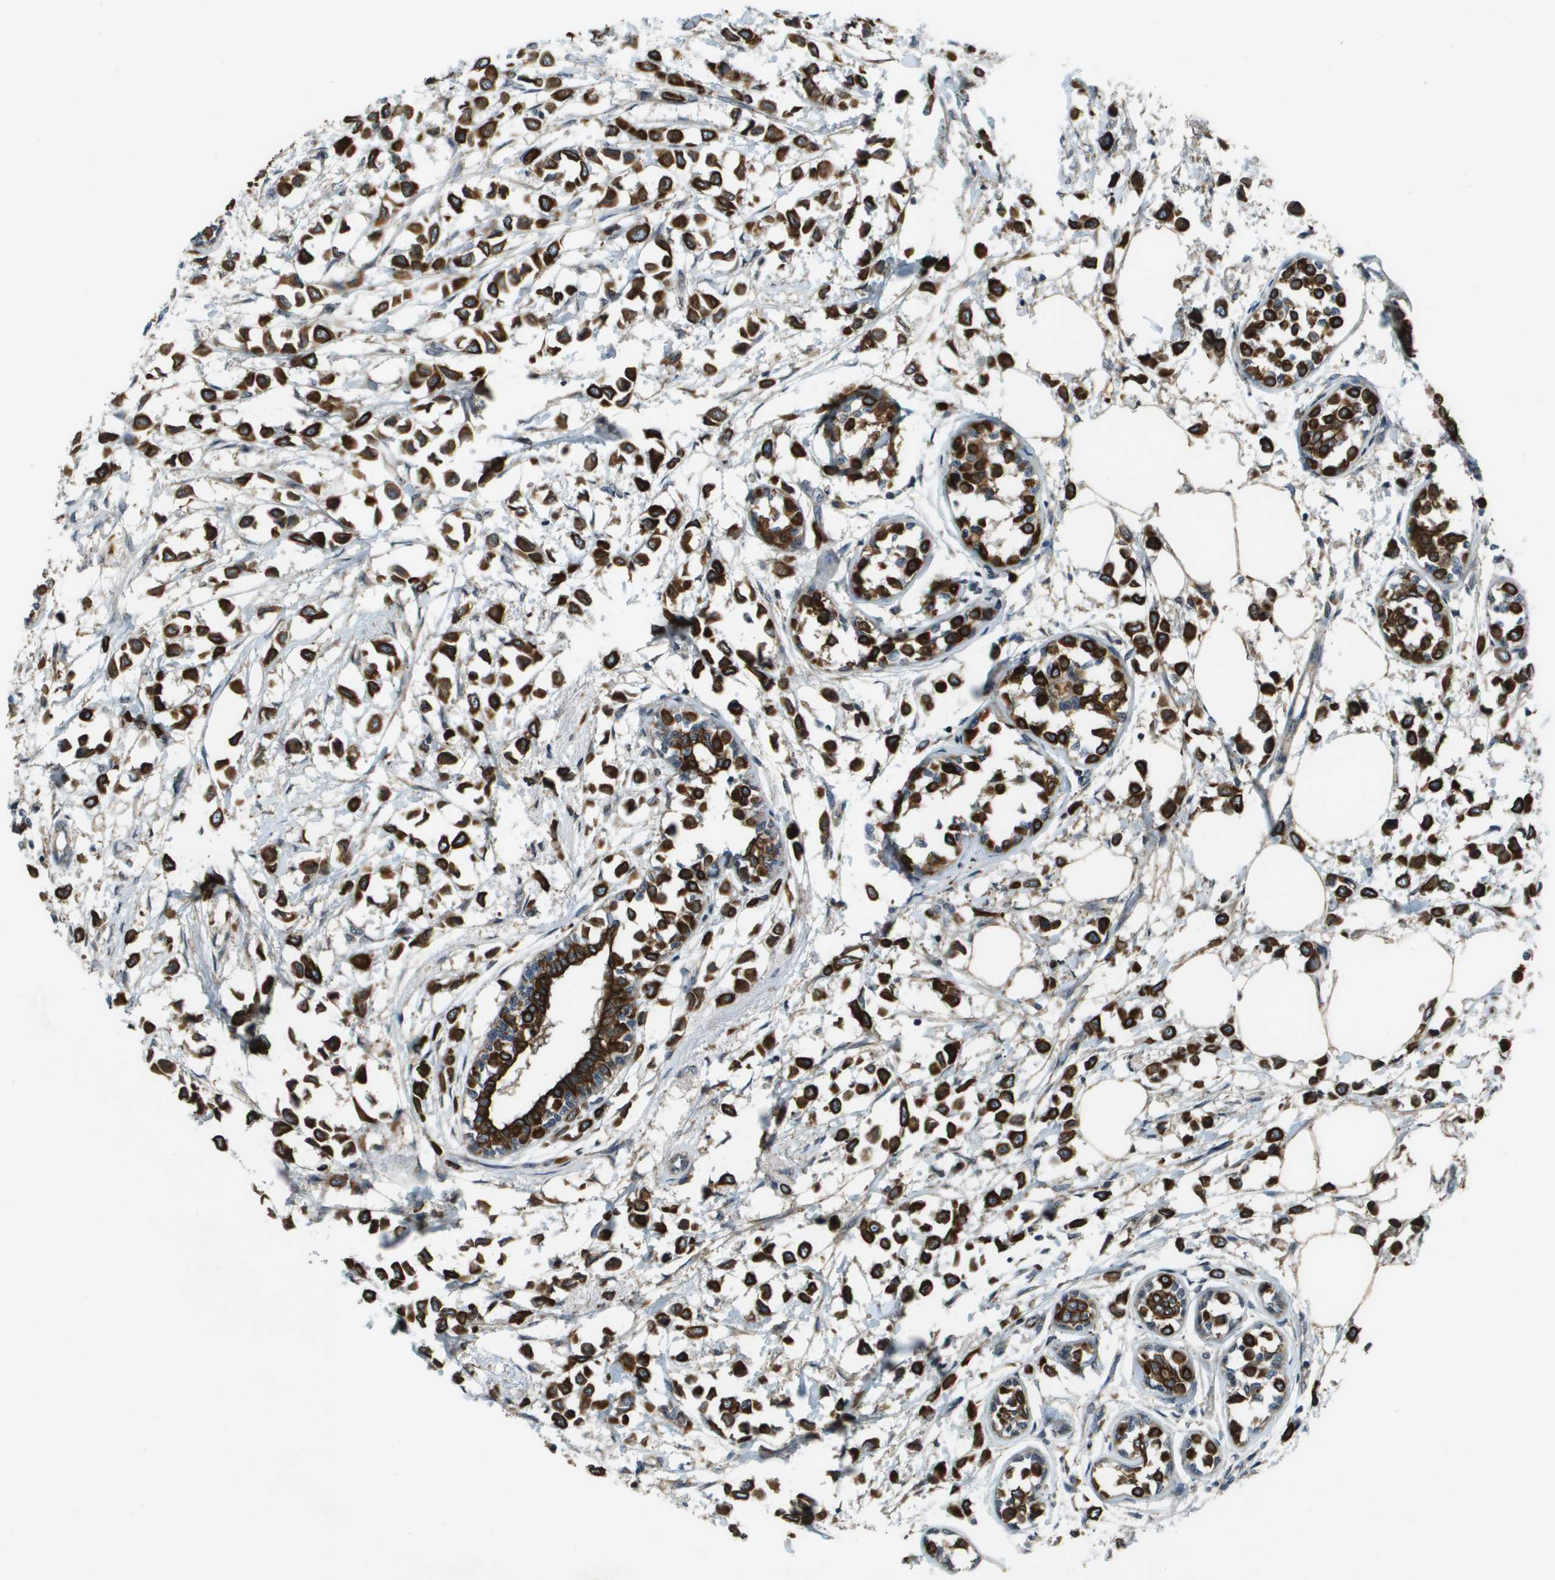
{"staining": {"intensity": "strong", "quantity": ">75%", "location": "cytoplasmic/membranous"}, "tissue": "breast cancer", "cell_type": "Tumor cells", "image_type": "cancer", "snomed": [{"axis": "morphology", "description": "Lobular carcinoma"}, {"axis": "topography", "description": "Breast"}], "caption": "Breast cancer (lobular carcinoma) stained with a protein marker reveals strong staining in tumor cells.", "gene": "CDKN2C", "patient": {"sex": "female", "age": 51}}